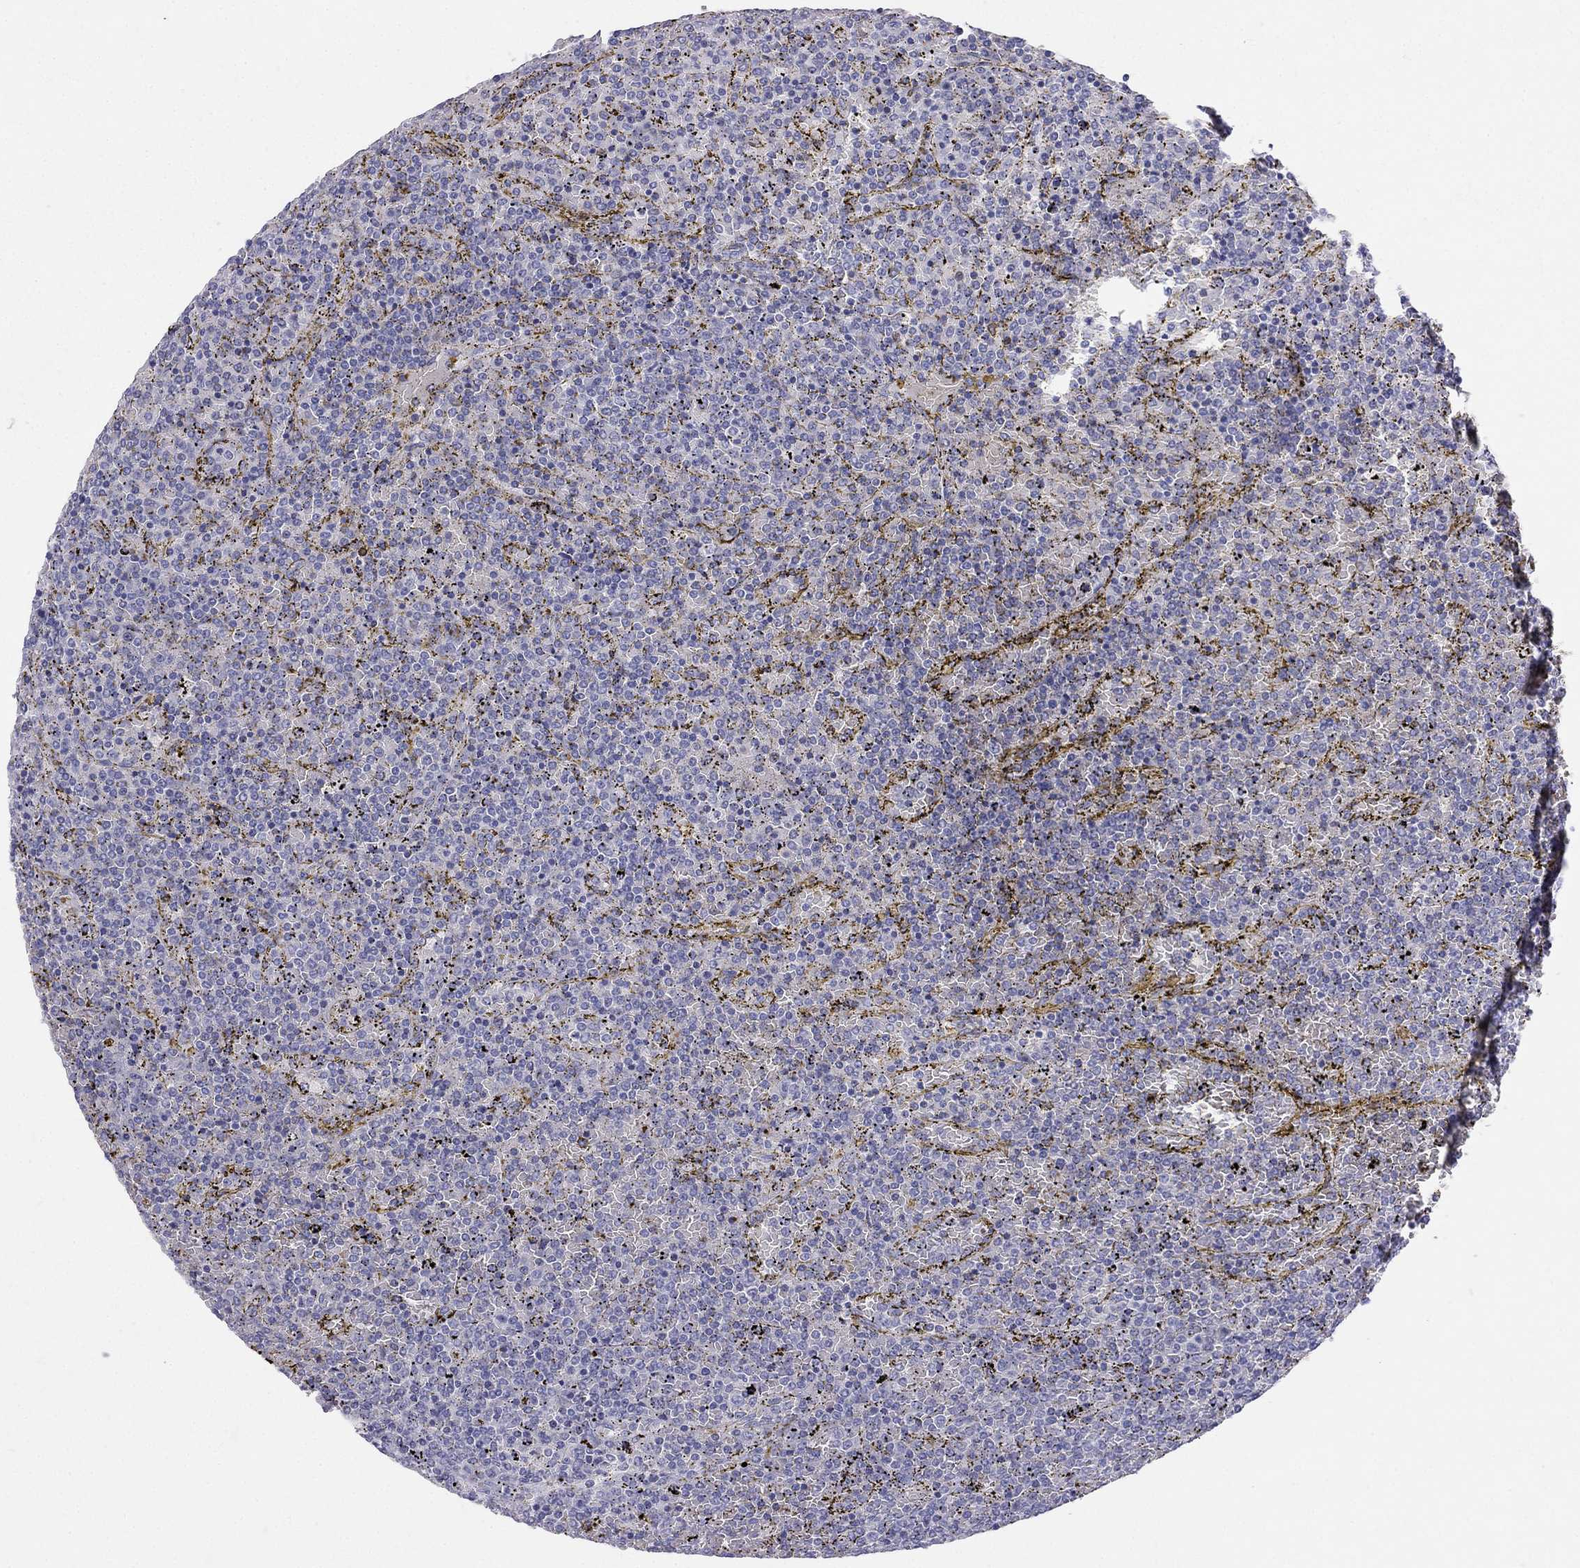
{"staining": {"intensity": "negative", "quantity": "none", "location": "none"}, "tissue": "lymphoma", "cell_type": "Tumor cells", "image_type": "cancer", "snomed": [{"axis": "morphology", "description": "Malignant lymphoma, non-Hodgkin's type, Low grade"}, {"axis": "topography", "description": "Spleen"}], "caption": "This image is of low-grade malignant lymphoma, non-Hodgkin's type stained with IHC to label a protein in brown with the nuclei are counter-stained blue. There is no staining in tumor cells.", "gene": "RFLNA", "patient": {"sex": "female", "age": 77}}